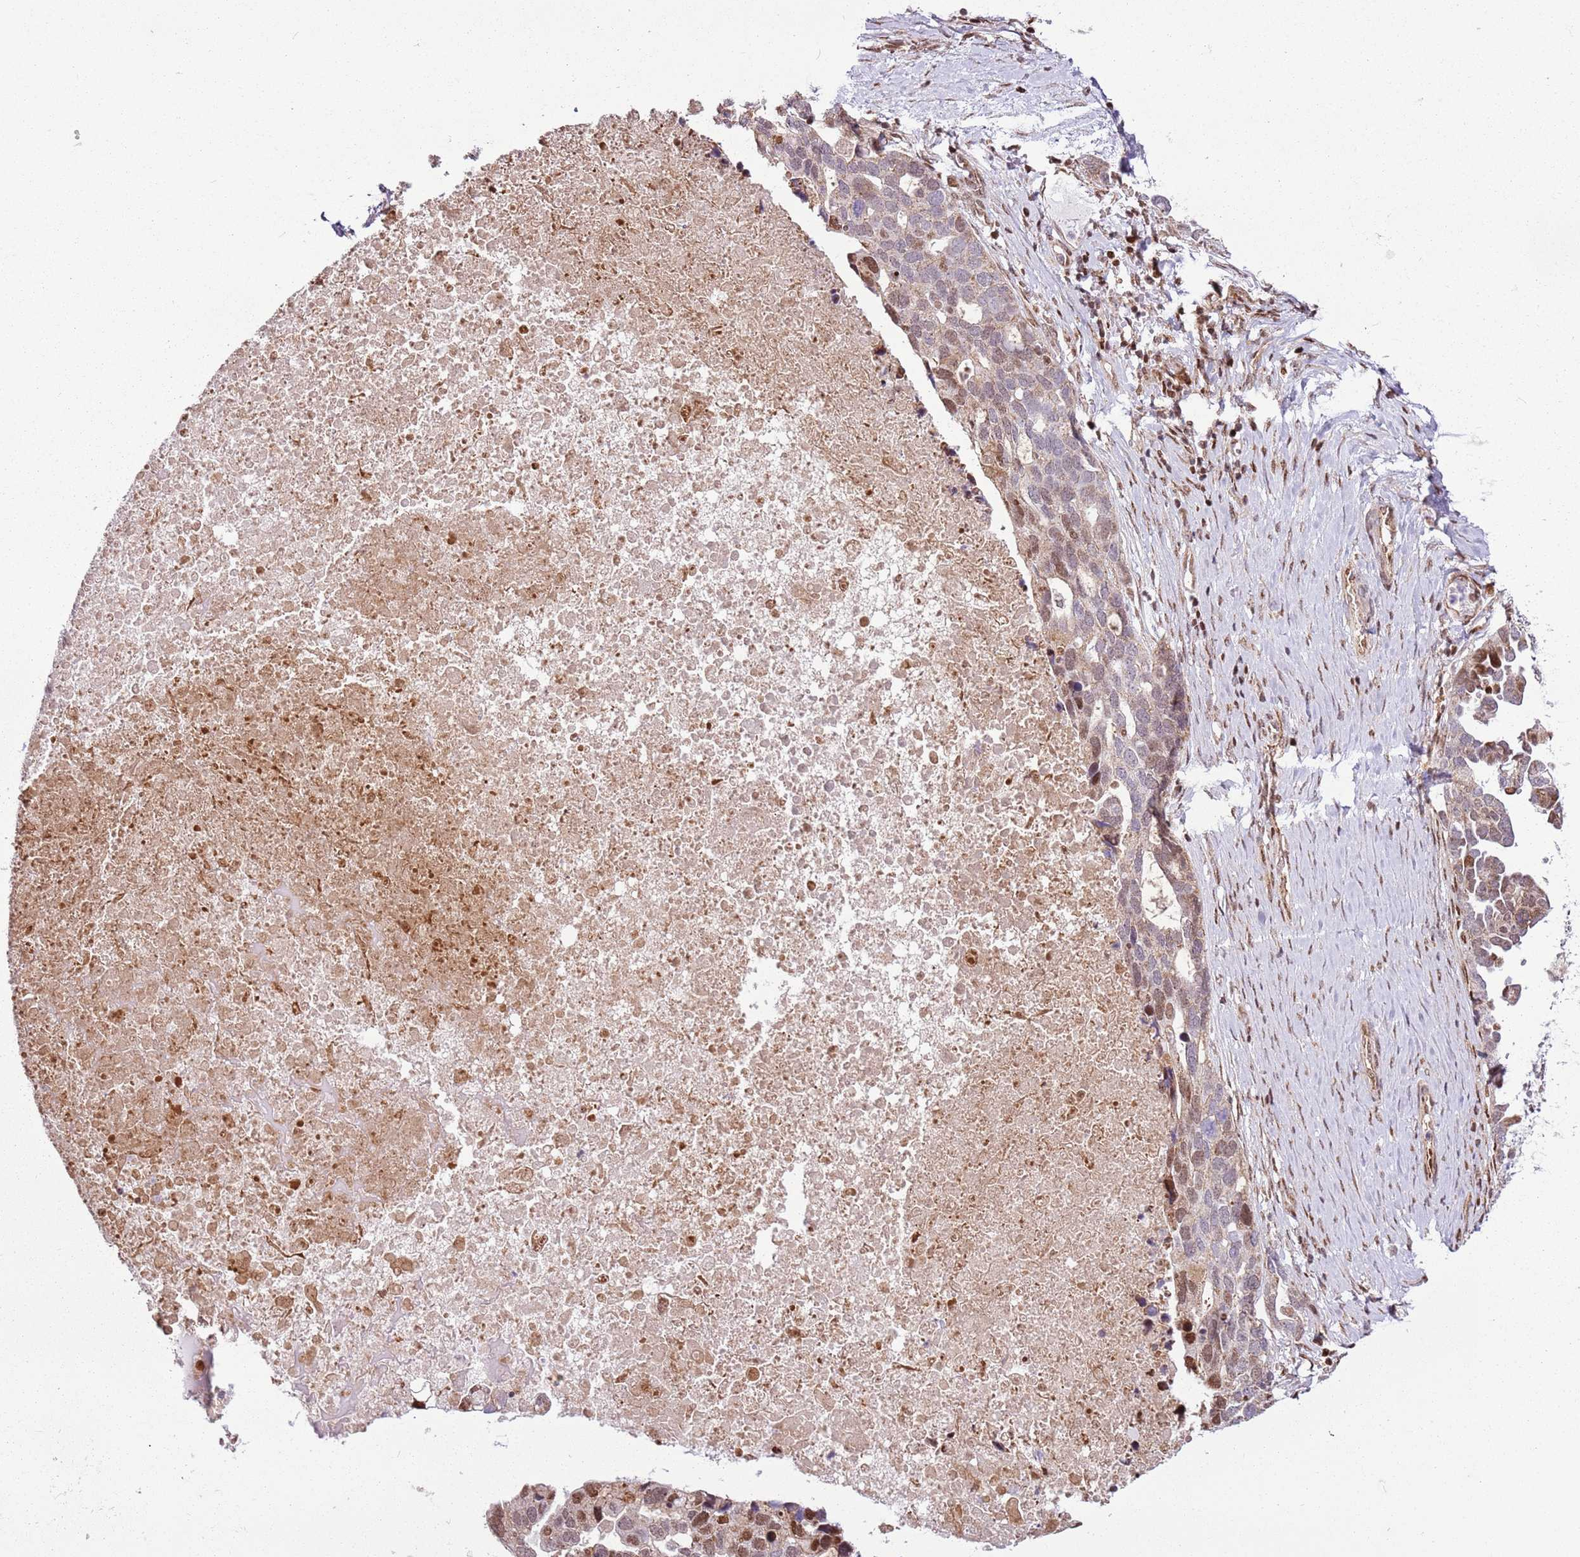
{"staining": {"intensity": "moderate", "quantity": "25%-75%", "location": "nuclear"}, "tissue": "ovarian cancer", "cell_type": "Tumor cells", "image_type": "cancer", "snomed": [{"axis": "morphology", "description": "Cystadenocarcinoma, serous, NOS"}, {"axis": "topography", "description": "Ovary"}], "caption": "The image shows staining of ovarian serous cystadenocarcinoma, revealing moderate nuclear protein staining (brown color) within tumor cells. (IHC, brightfield microscopy, high magnification).", "gene": "PCTP", "patient": {"sex": "female", "age": 54}}